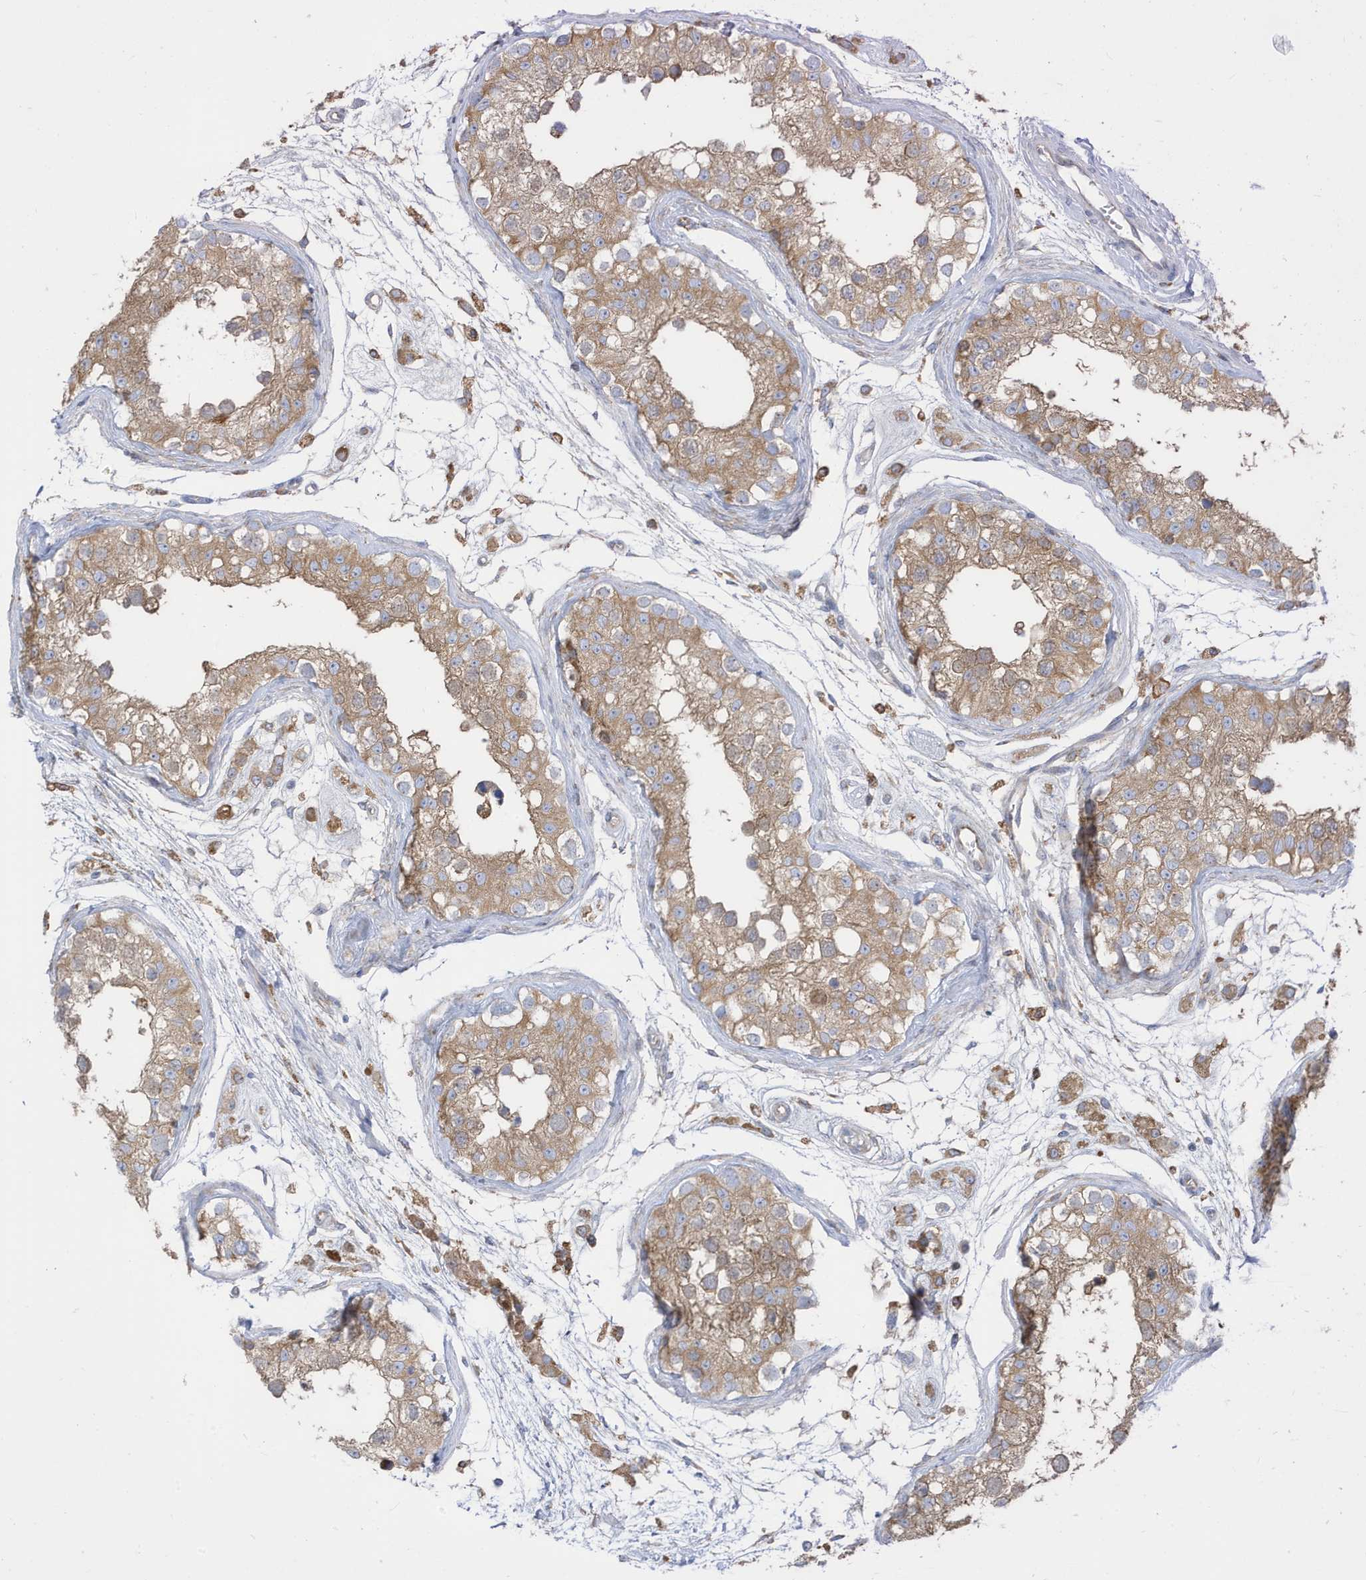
{"staining": {"intensity": "moderate", "quantity": ">75%", "location": "cytoplasmic/membranous"}, "tissue": "testis", "cell_type": "Cells in seminiferous ducts", "image_type": "normal", "snomed": [{"axis": "morphology", "description": "Normal tissue, NOS"}, {"axis": "morphology", "description": "Adenocarcinoma, metastatic, NOS"}, {"axis": "topography", "description": "Testis"}], "caption": "A brown stain highlights moderate cytoplasmic/membranous expression of a protein in cells in seminiferous ducts of normal testis.", "gene": "PDIA6", "patient": {"sex": "male", "age": 26}}